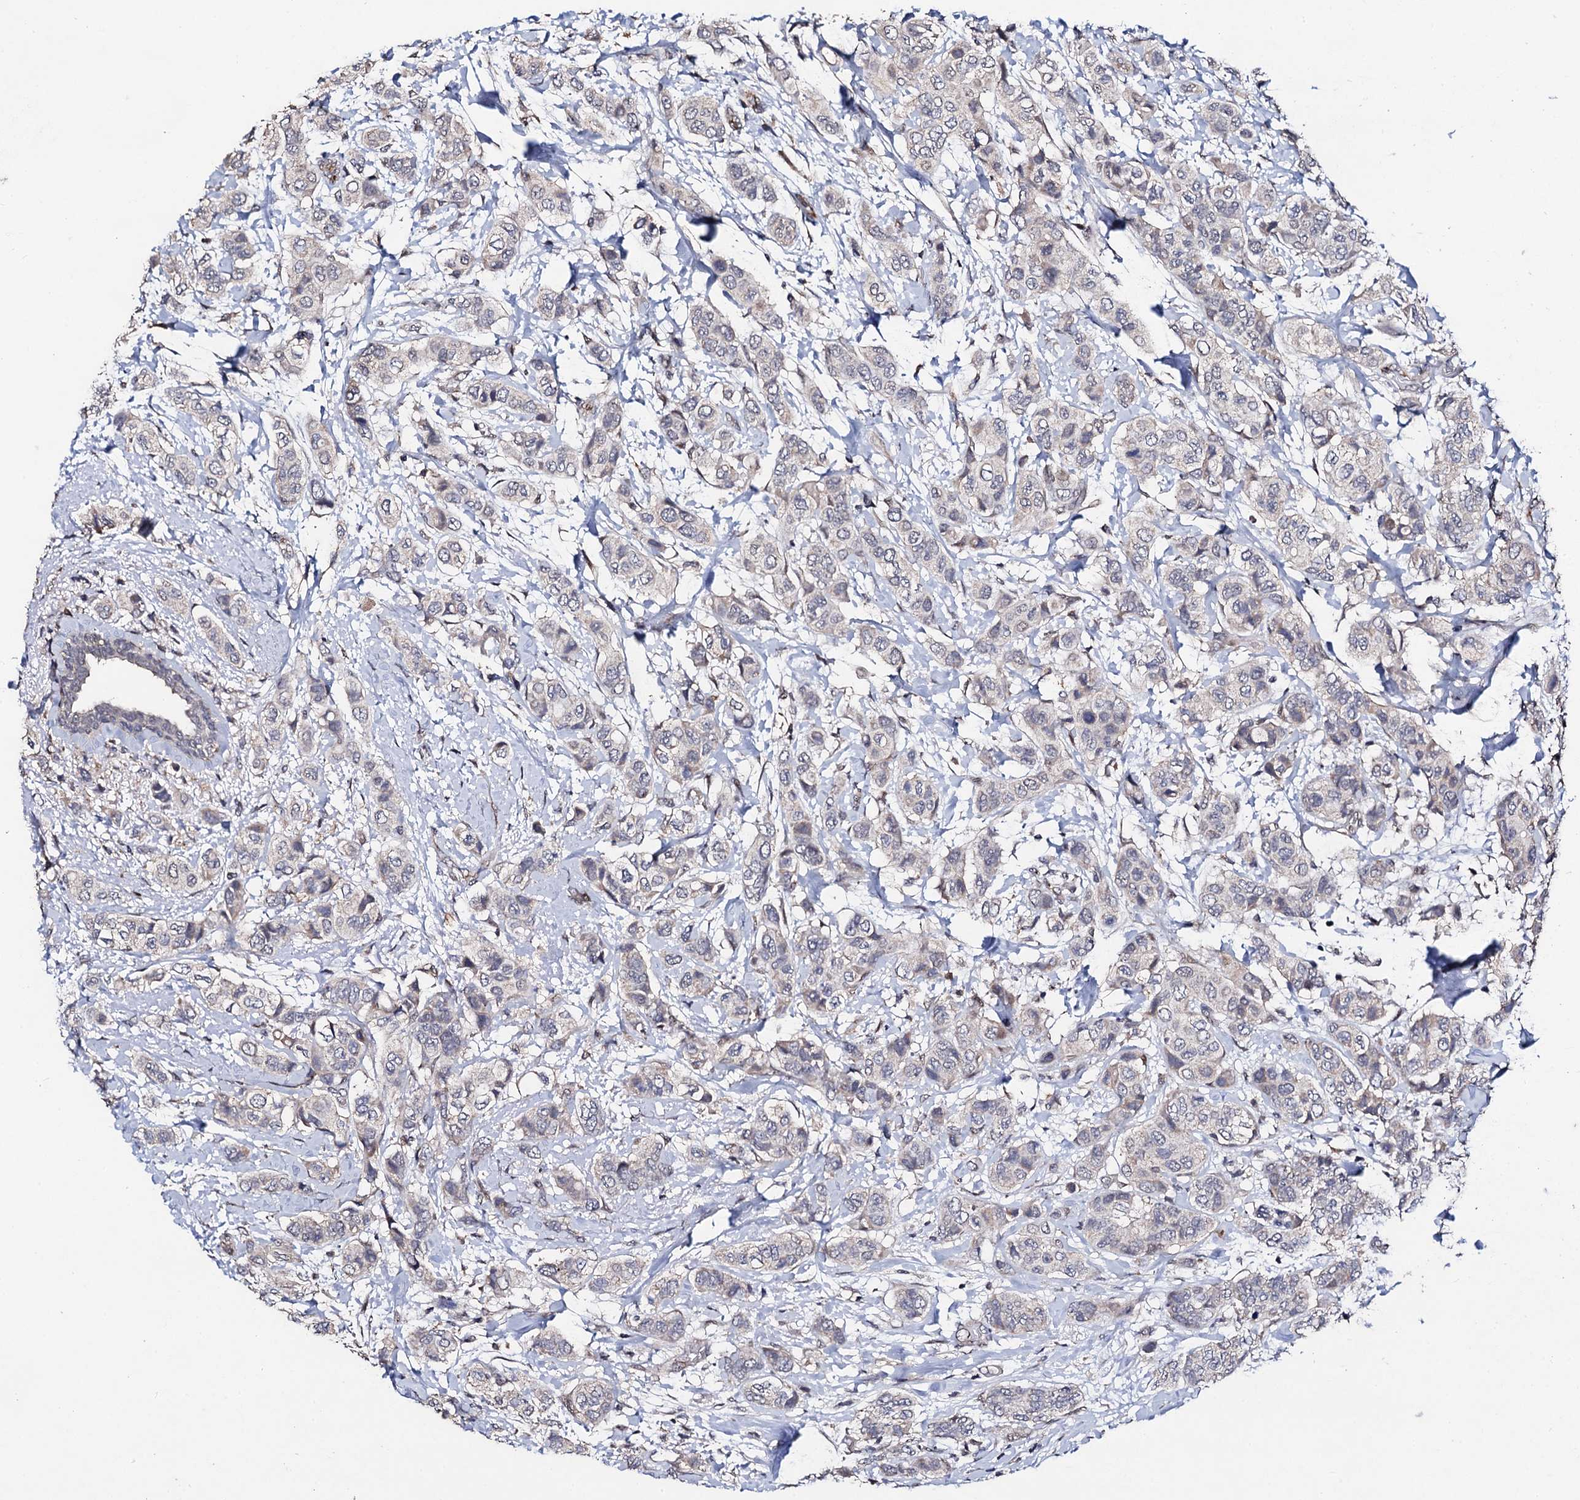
{"staining": {"intensity": "negative", "quantity": "none", "location": "none"}, "tissue": "breast cancer", "cell_type": "Tumor cells", "image_type": "cancer", "snomed": [{"axis": "morphology", "description": "Lobular carcinoma"}, {"axis": "topography", "description": "Breast"}], "caption": "An immunohistochemistry (IHC) image of breast cancer is shown. There is no staining in tumor cells of breast cancer. Nuclei are stained in blue.", "gene": "PPTC7", "patient": {"sex": "female", "age": 51}}